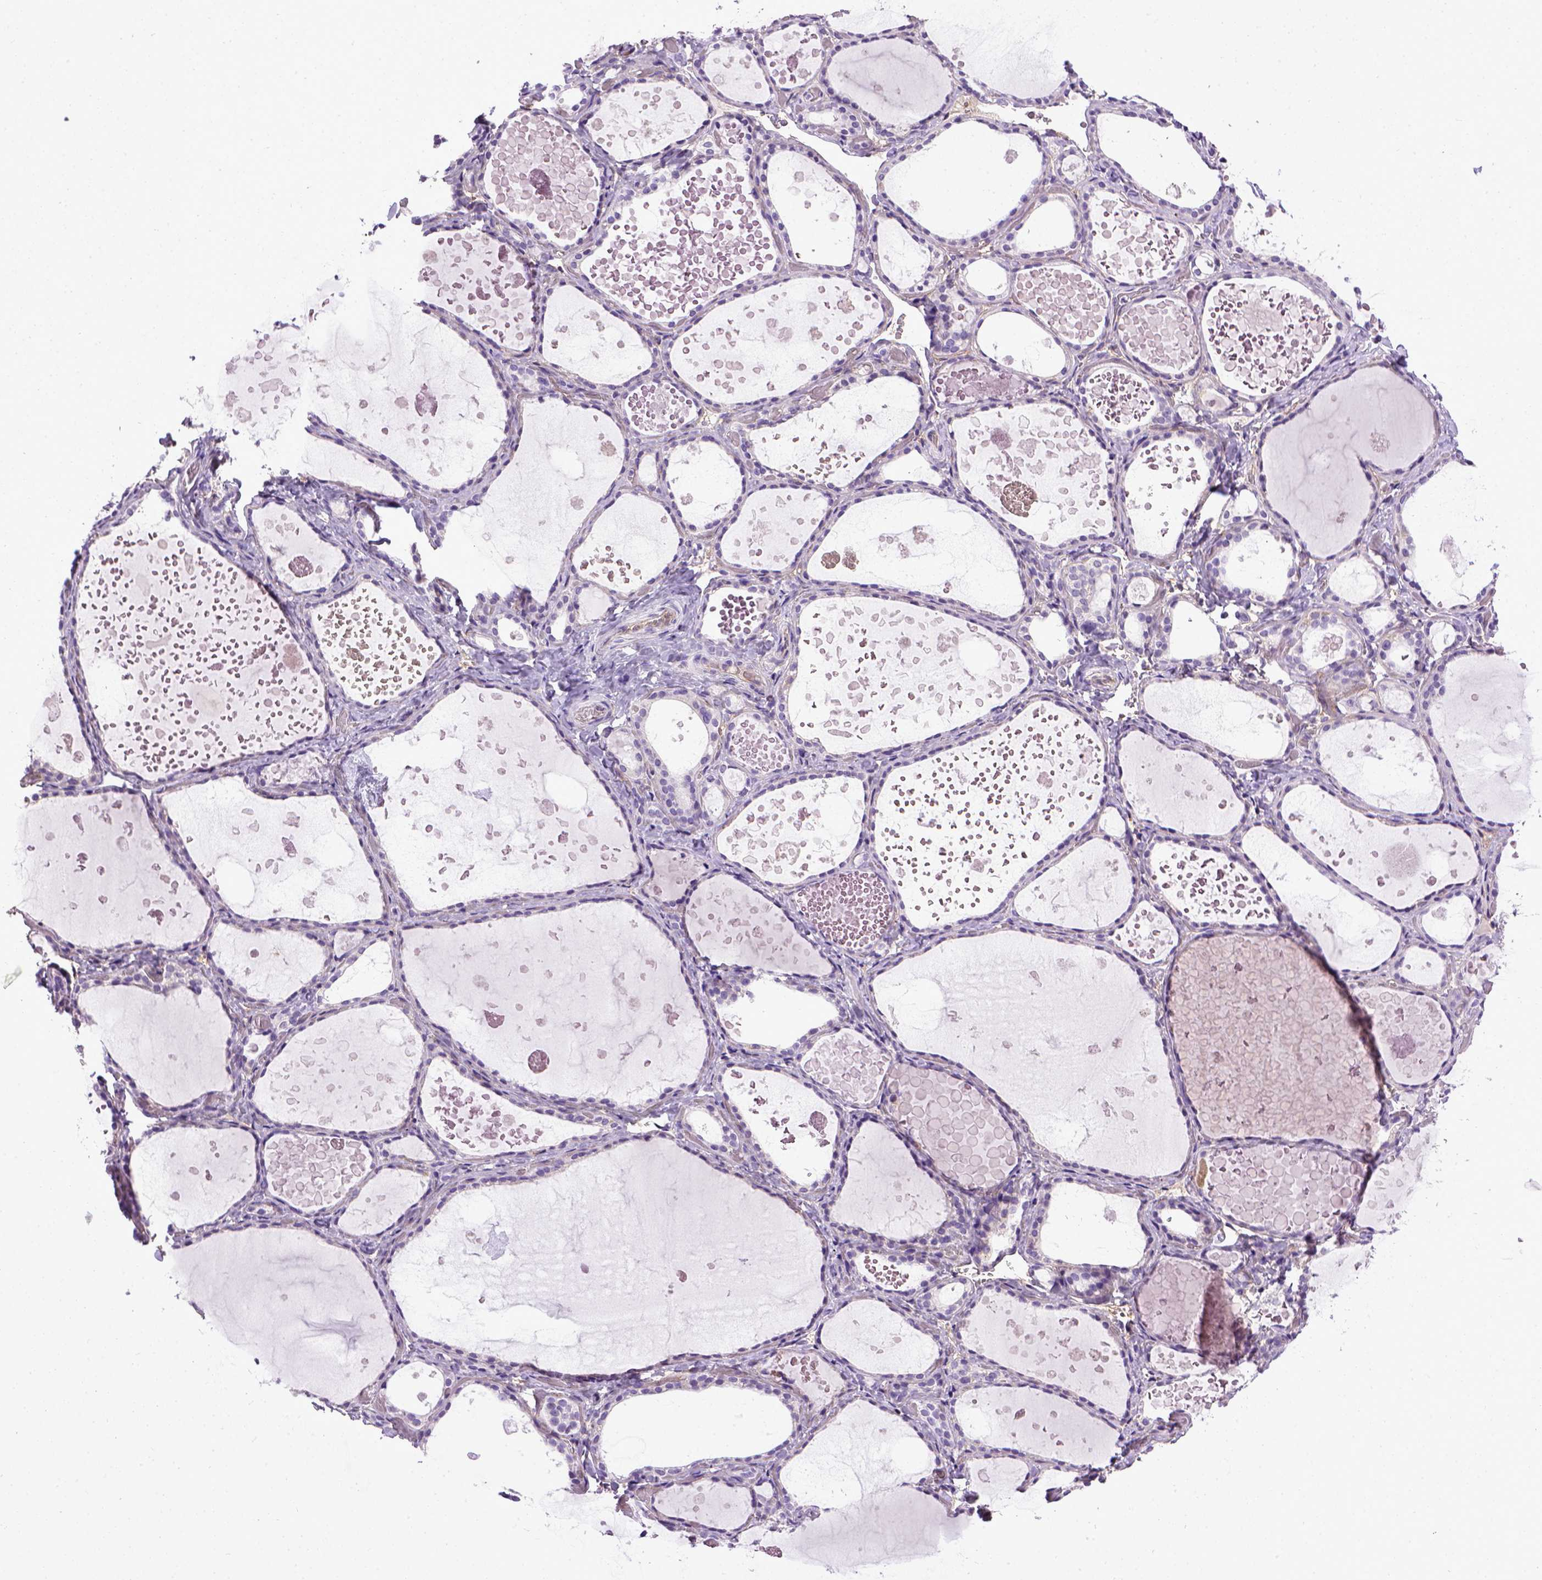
{"staining": {"intensity": "negative", "quantity": "none", "location": "none"}, "tissue": "thyroid gland", "cell_type": "Glandular cells", "image_type": "normal", "snomed": [{"axis": "morphology", "description": "Normal tissue, NOS"}, {"axis": "topography", "description": "Thyroid gland"}], "caption": "There is no significant expression in glandular cells of thyroid gland.", "gene": "ENG", "patient": {"sex": "female", "age": 56}}